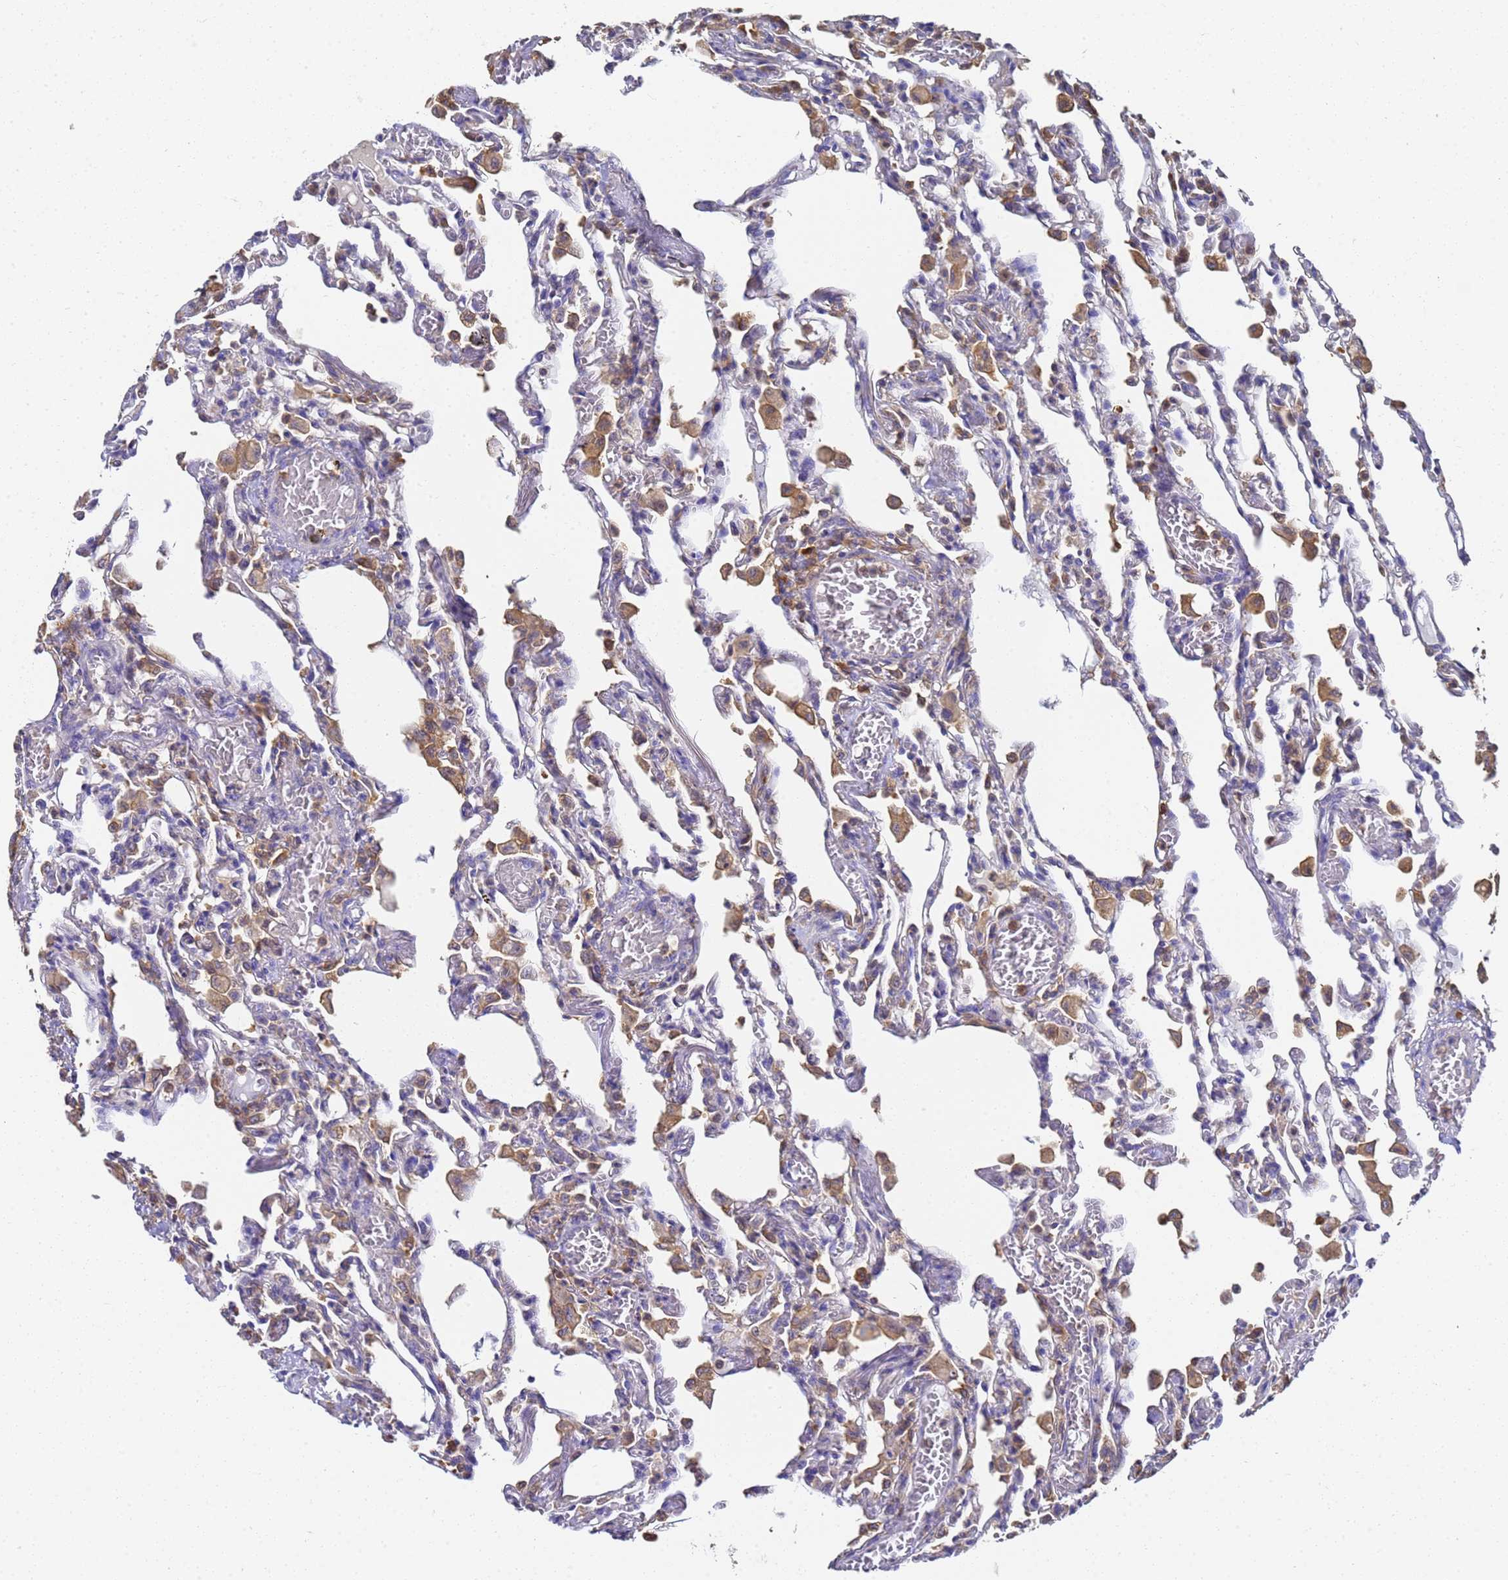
{"staining": {"intensity": "negative", "quantity": "none", "location": "none"}, "tissue": "lung", "cell_type": "Alveolar cells", "image_type": "normal", "snomed": [{"axis": "morphology", "description": "Normal tissue, NOS"}, {"axis": "topography", "description": "Bronchus"}, {"axis": "topography", "description": "Lung"}], "caption": "DAB immunohistochemical staining of normal human lung exhibits no significant expression in alveolar cells.", "gene": "NME1", "patient": {"sex": "female", "age": 49}}